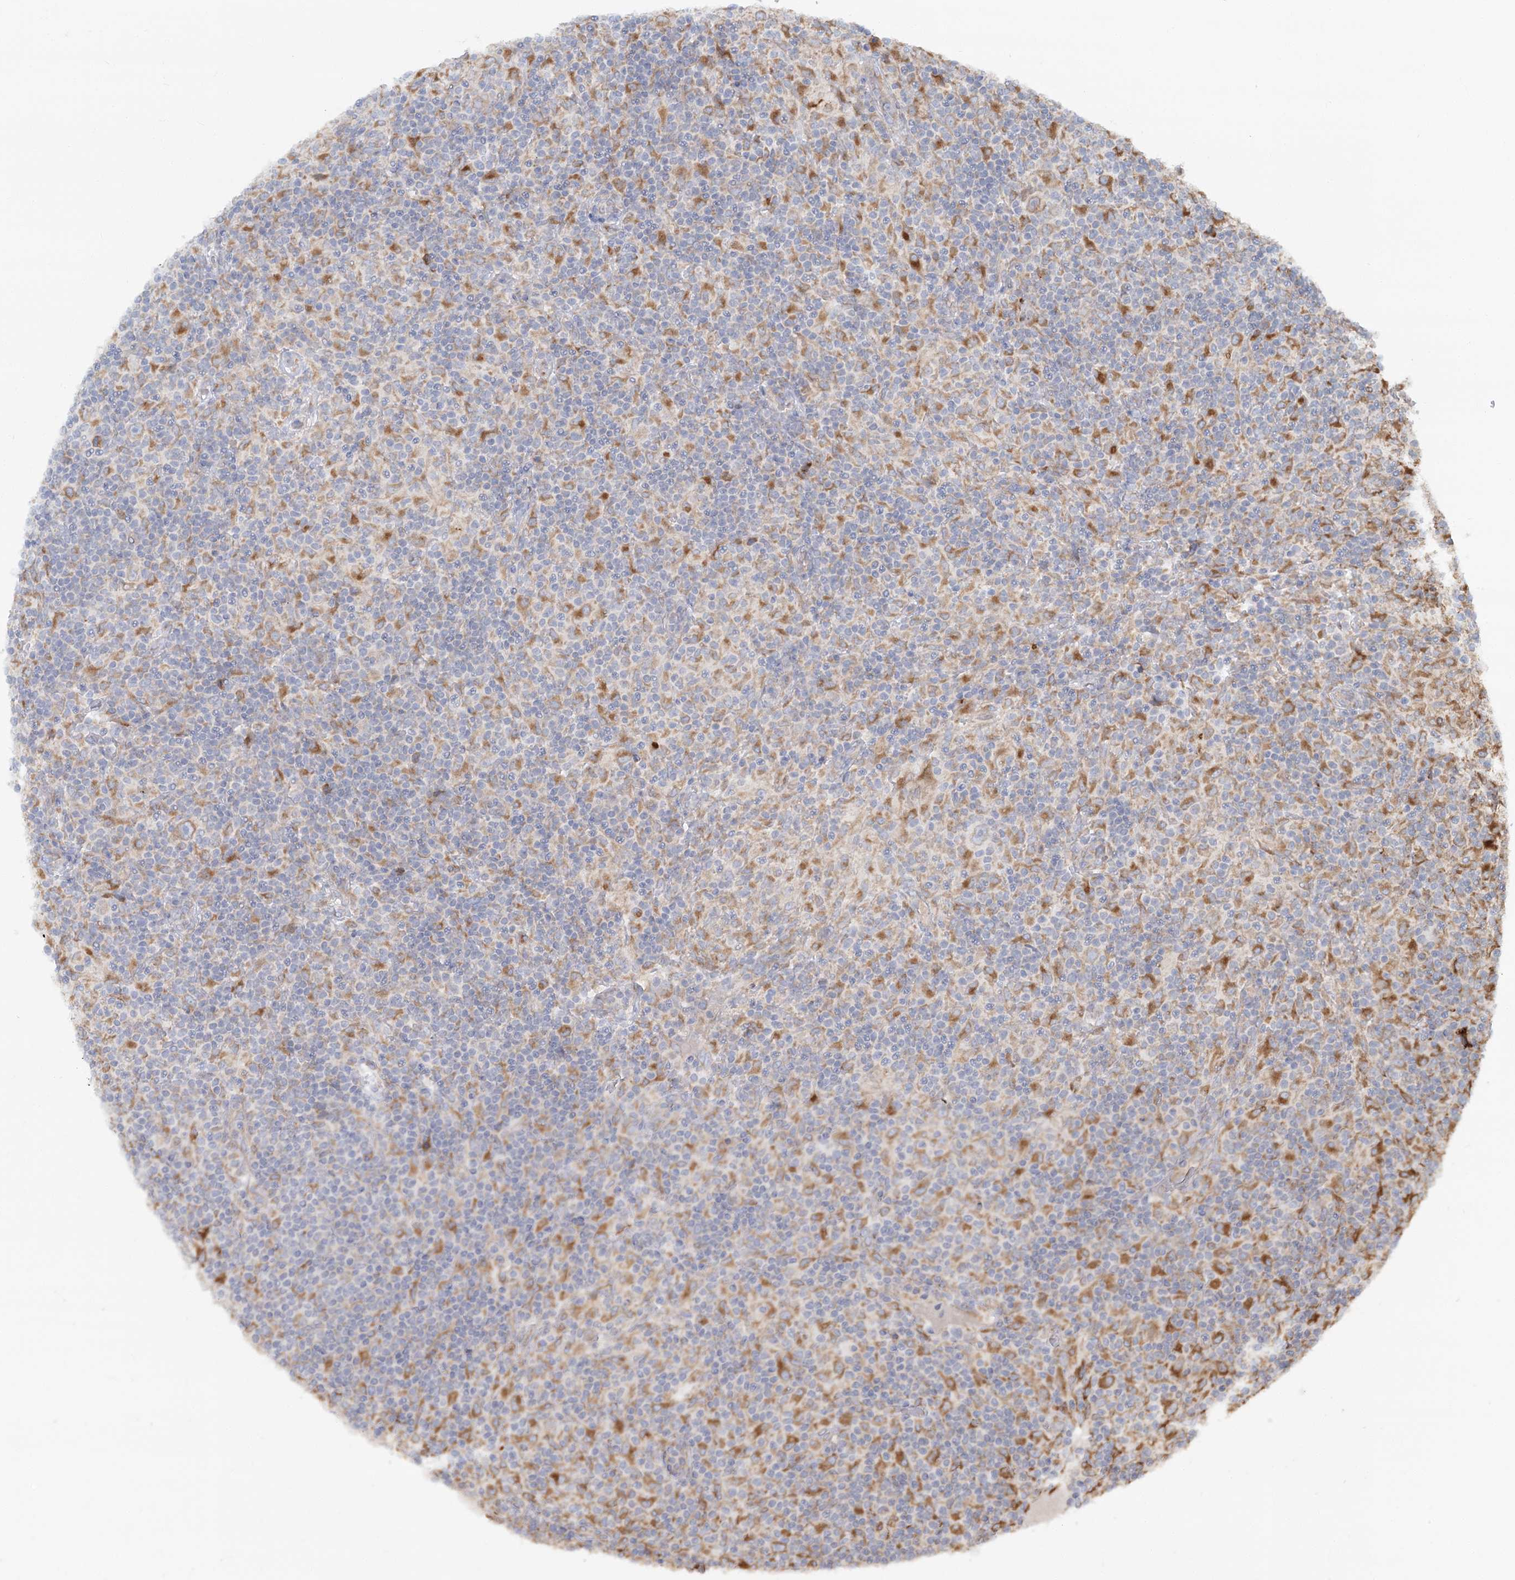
{"staining": {"intensity": "moderate", "quantity": ">75%", "location": "cytoplasmic/membranous"}, "tissue": "lymphoma", "cell_type": "Tumor cells", "image_type": "cancer", "snomed": [{"axis": "morphology", "description": "Hodgkin's disease, NOS"}, {"axis": "topography", "description": "Lymph node"}], "caption": "The immunohistochemical stain highlights moderate cytoplasmic/membranous staining in tumor cells of Hodgkin's disease tissue. (DAB (3,3'-diaminobenzidine) = brown stain, brightfield microscopy at high magnification).", "gene": "TAS1R1", "patient": {"sex": "male", "age": 70}}